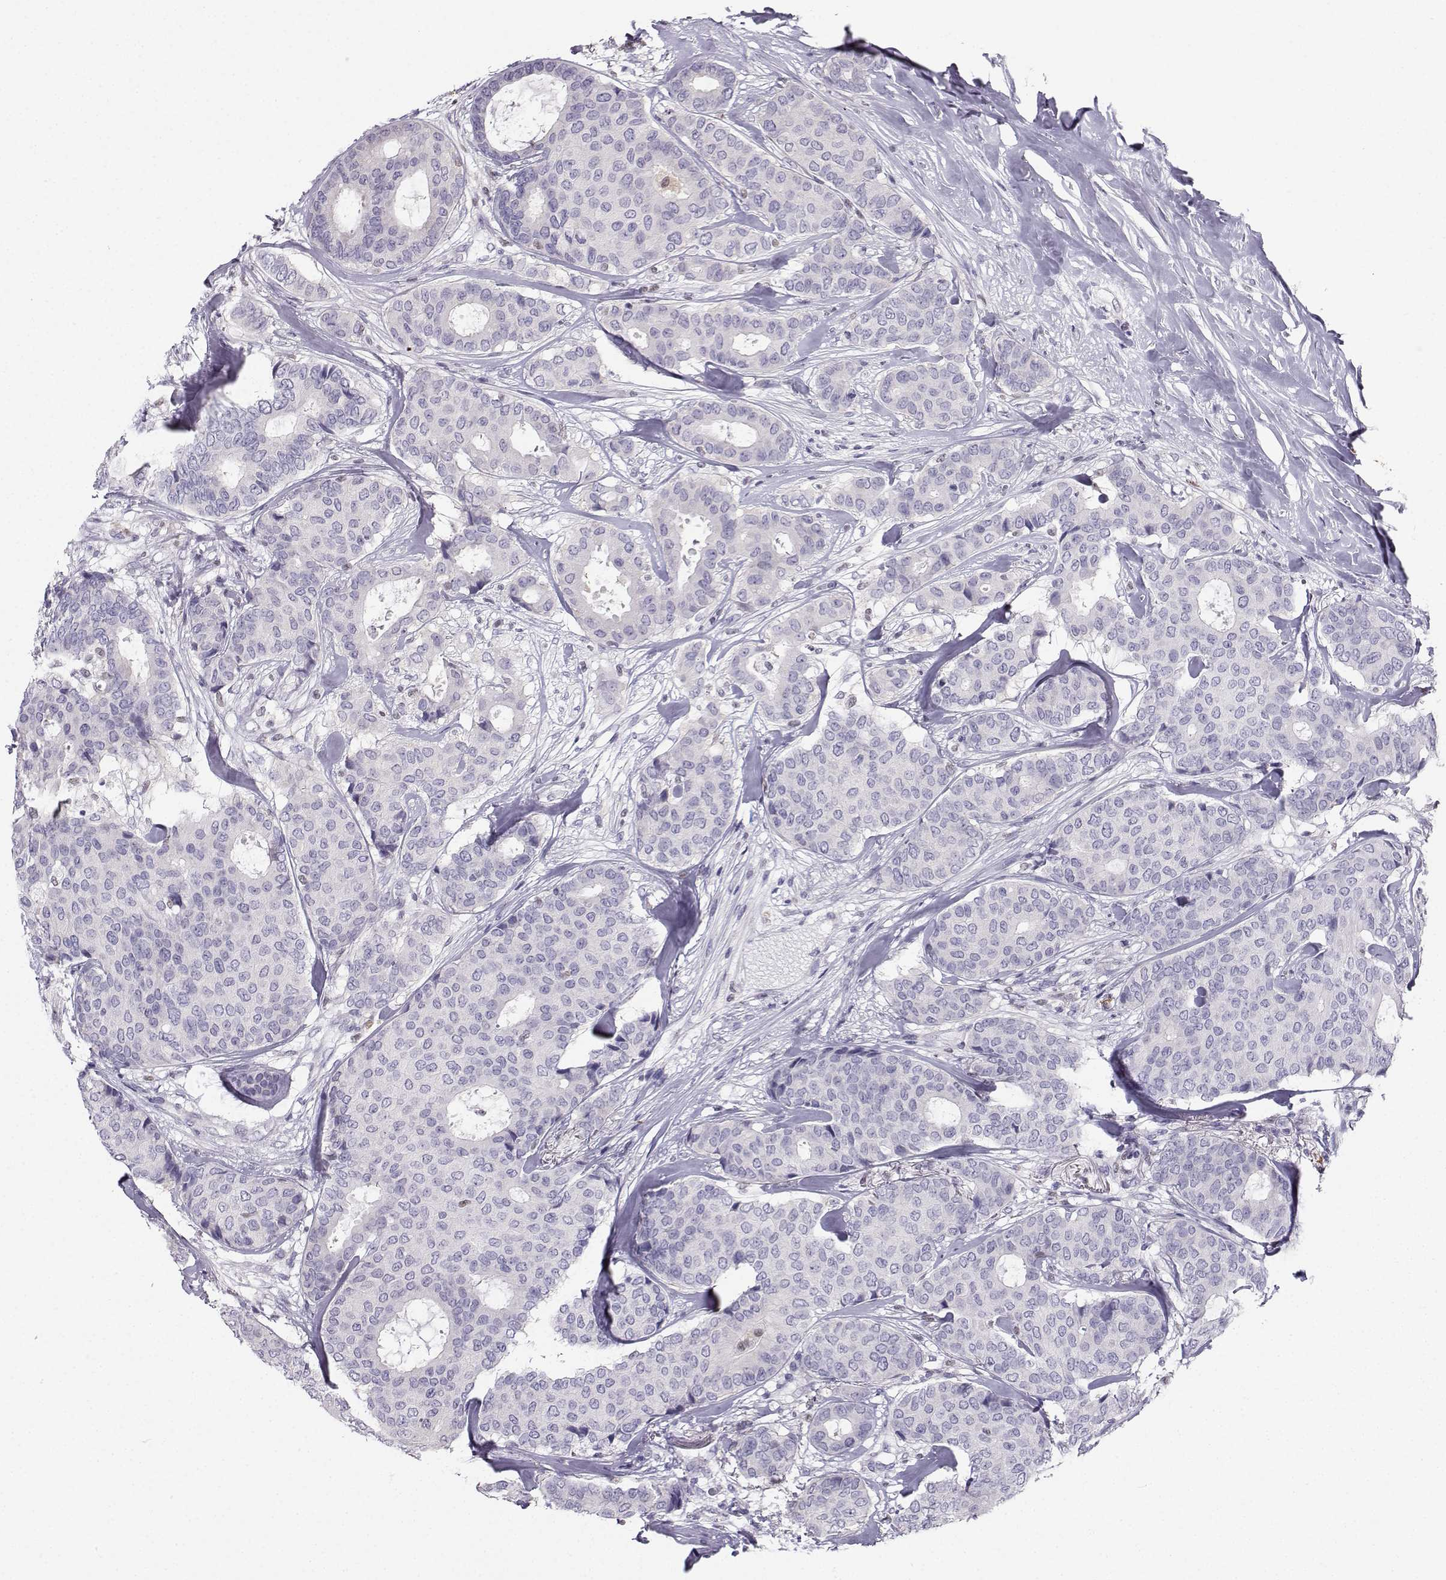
{"staining": {"intensity": "negative", "quantity": "none", "location": "none"}, "tissue": "breast cancer", "cell_type": "Tumor cells", "image_type": "cancer", "snomed": [{"axis": "morphology", "description": "Duct carcinoma"}, {"axis": "topography", "description": "Breast"}], "caption": "This is a micrograph of immunohistochemistry (IHC) staining of breast cancer (infiltrating ductal carcinoma), which shows no staining in tumor cells. (DAB (3,3'-diaminobenzidine) IHC with hematoxylin counter stain).", "gene": "DCLK3", "patient": {"sex": "female", "age": 75}}